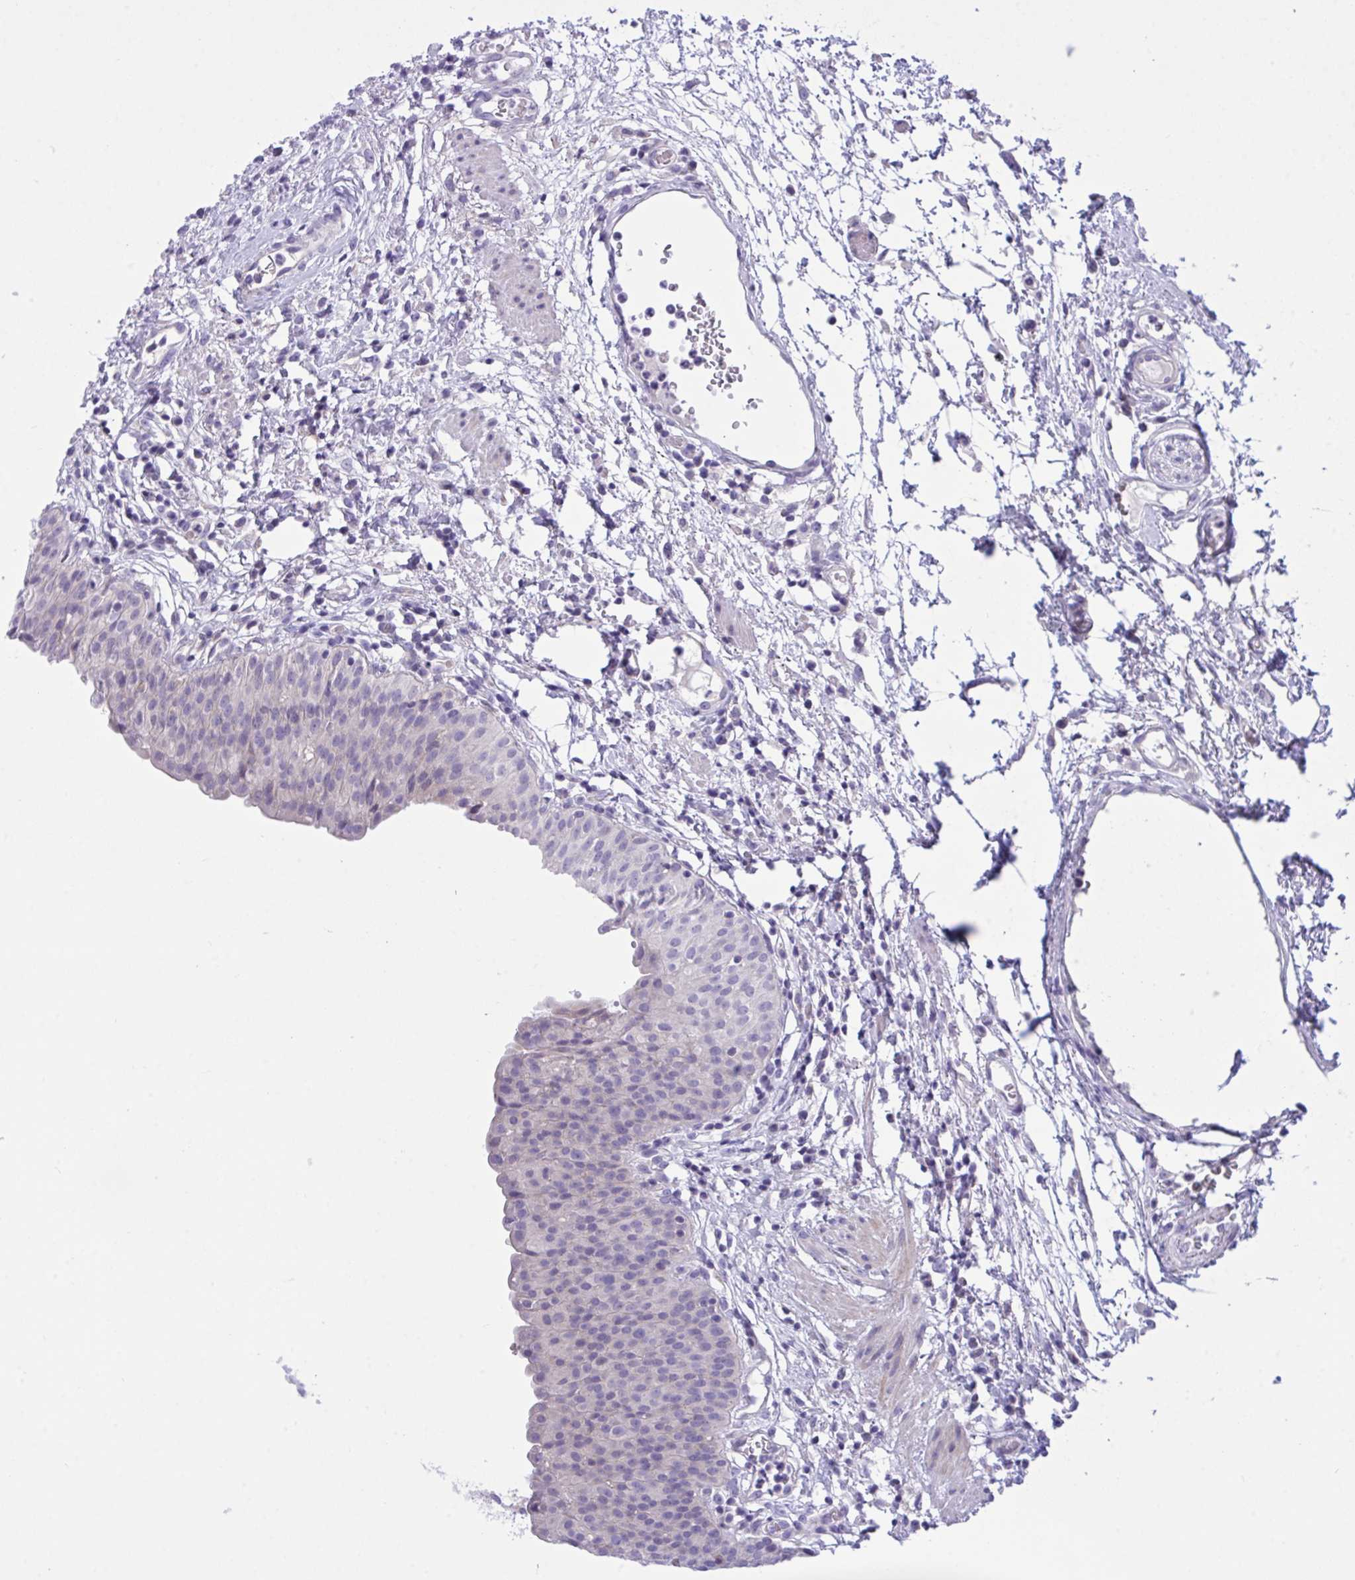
{"staining": {"intensity": "moderate", "quantity": "<25%", "location": "nuclear"}, "tissue": "urinary bladder", "cell_type": "Urothelial cells", "image_type": "normal", "snomed": [{"axis": "morphology", "description": "Normal tissue, NOS"}, {"axis": "morphology", "description": "Inflammation, NOS"}, {"axis": "topography", "description": "Urinary bladder"}], "caption": "High-power microscopy captured an immunohistochemistry micrograph of unremarkable urinary bladder, revealing moderate nuclear expression in approximately <25% of urothelial cells.", "gene": "WDR97", "patient": {"sex": "male", "age": 57}}